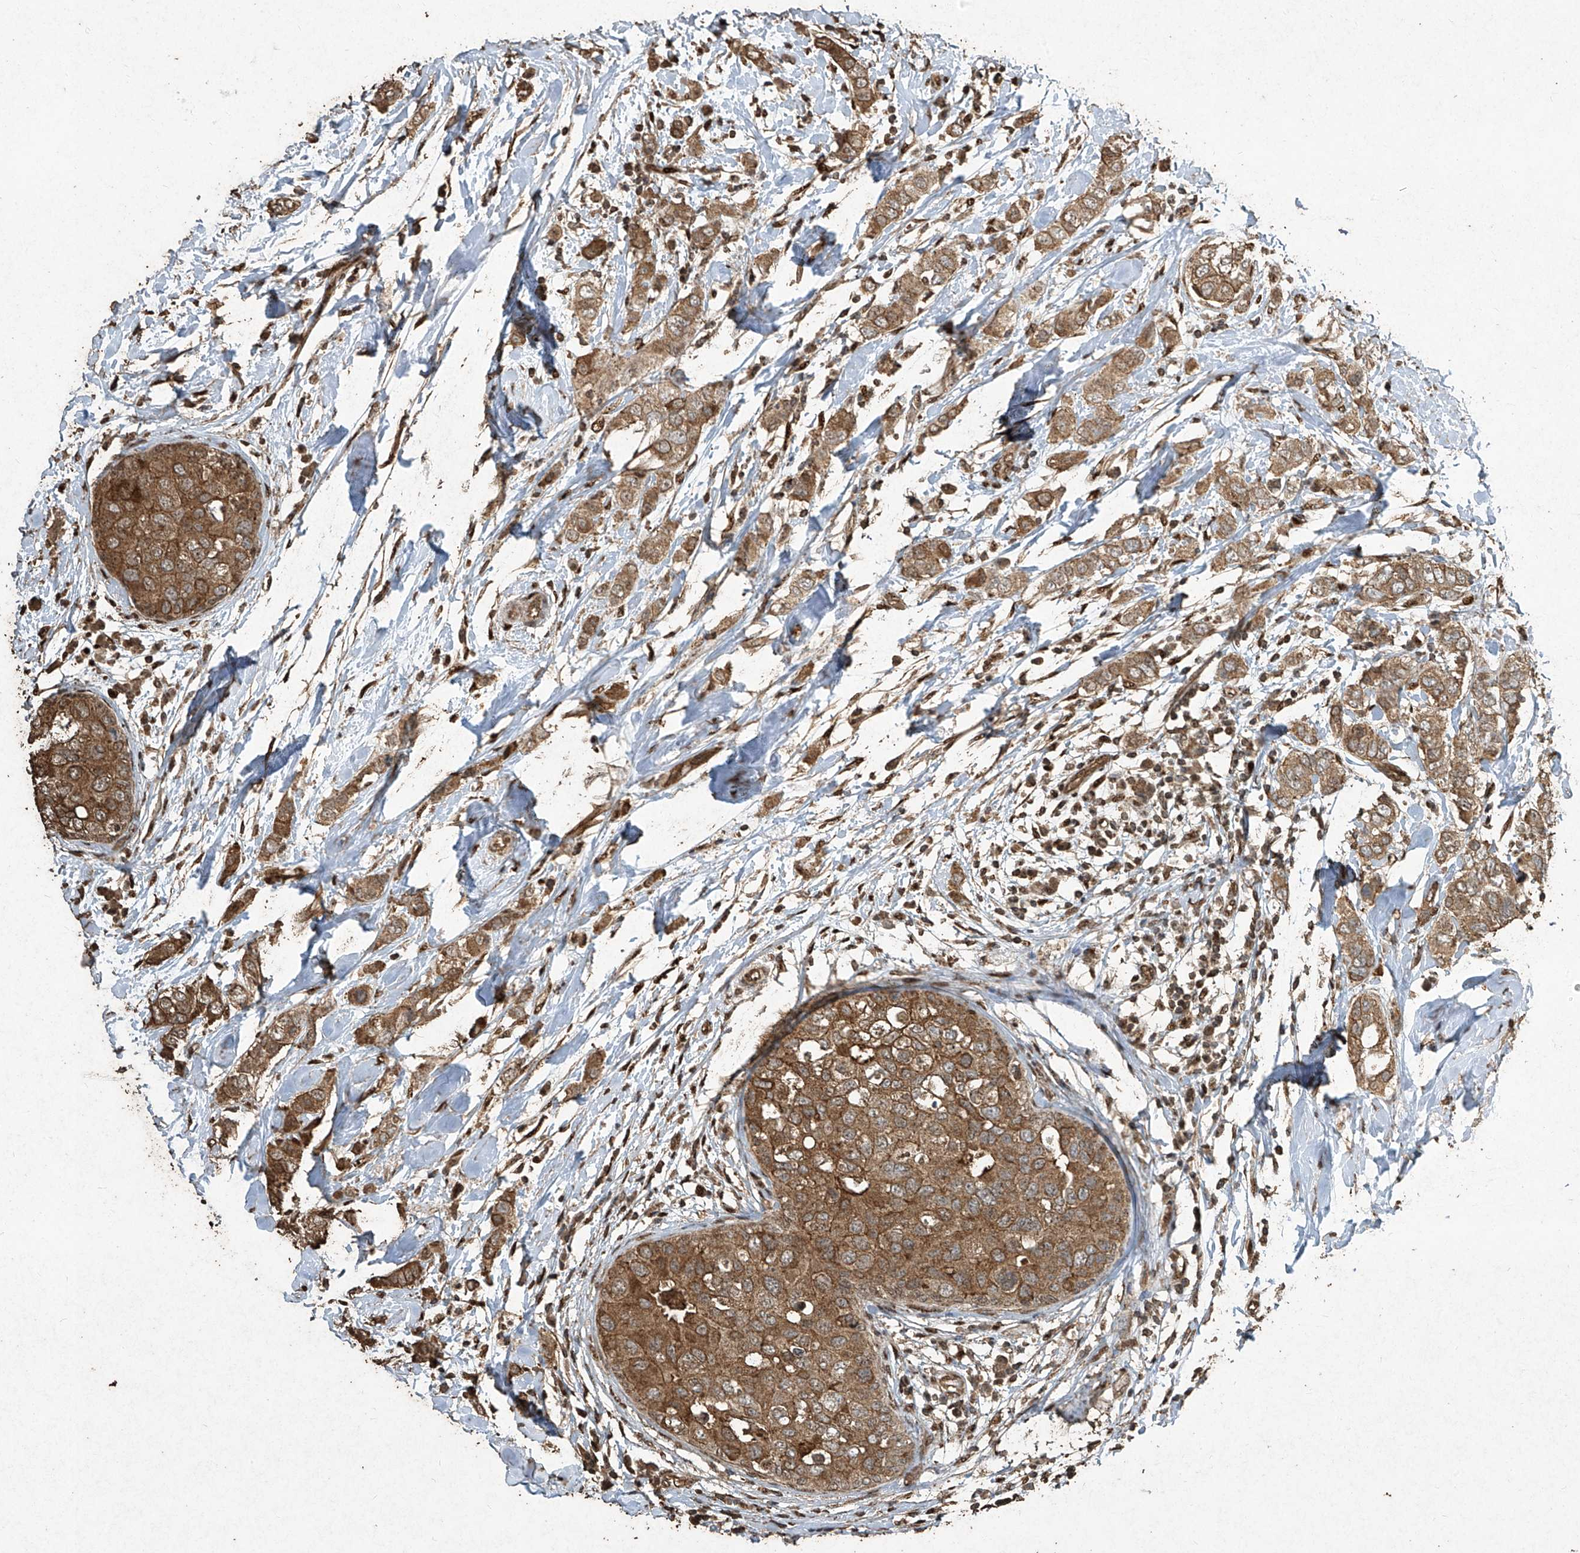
{"staining": {"intensity": "moderate", "quantity": ">75%", "location": "cytoplasmic/membranous"}, "tissue": "breast cancer", "cell_type": "Tumor cells", "image_type": "cancer", "snomed": [{"axis": "morphology", "description": "Duct carcinoma"}, {"axis": "topography", "description": "Breast"}], "caption": "This micrograph demonstrates breast cancer stained with immunohistochemistry (IHC) to label a protein in brown. The cytoplasmic/membranous of tumor cells show moderate positivity for the protein. Nuclei are counter-stained blue.", "gene": "ERBB3", "patient": {"sex": "female", "age": 50}}